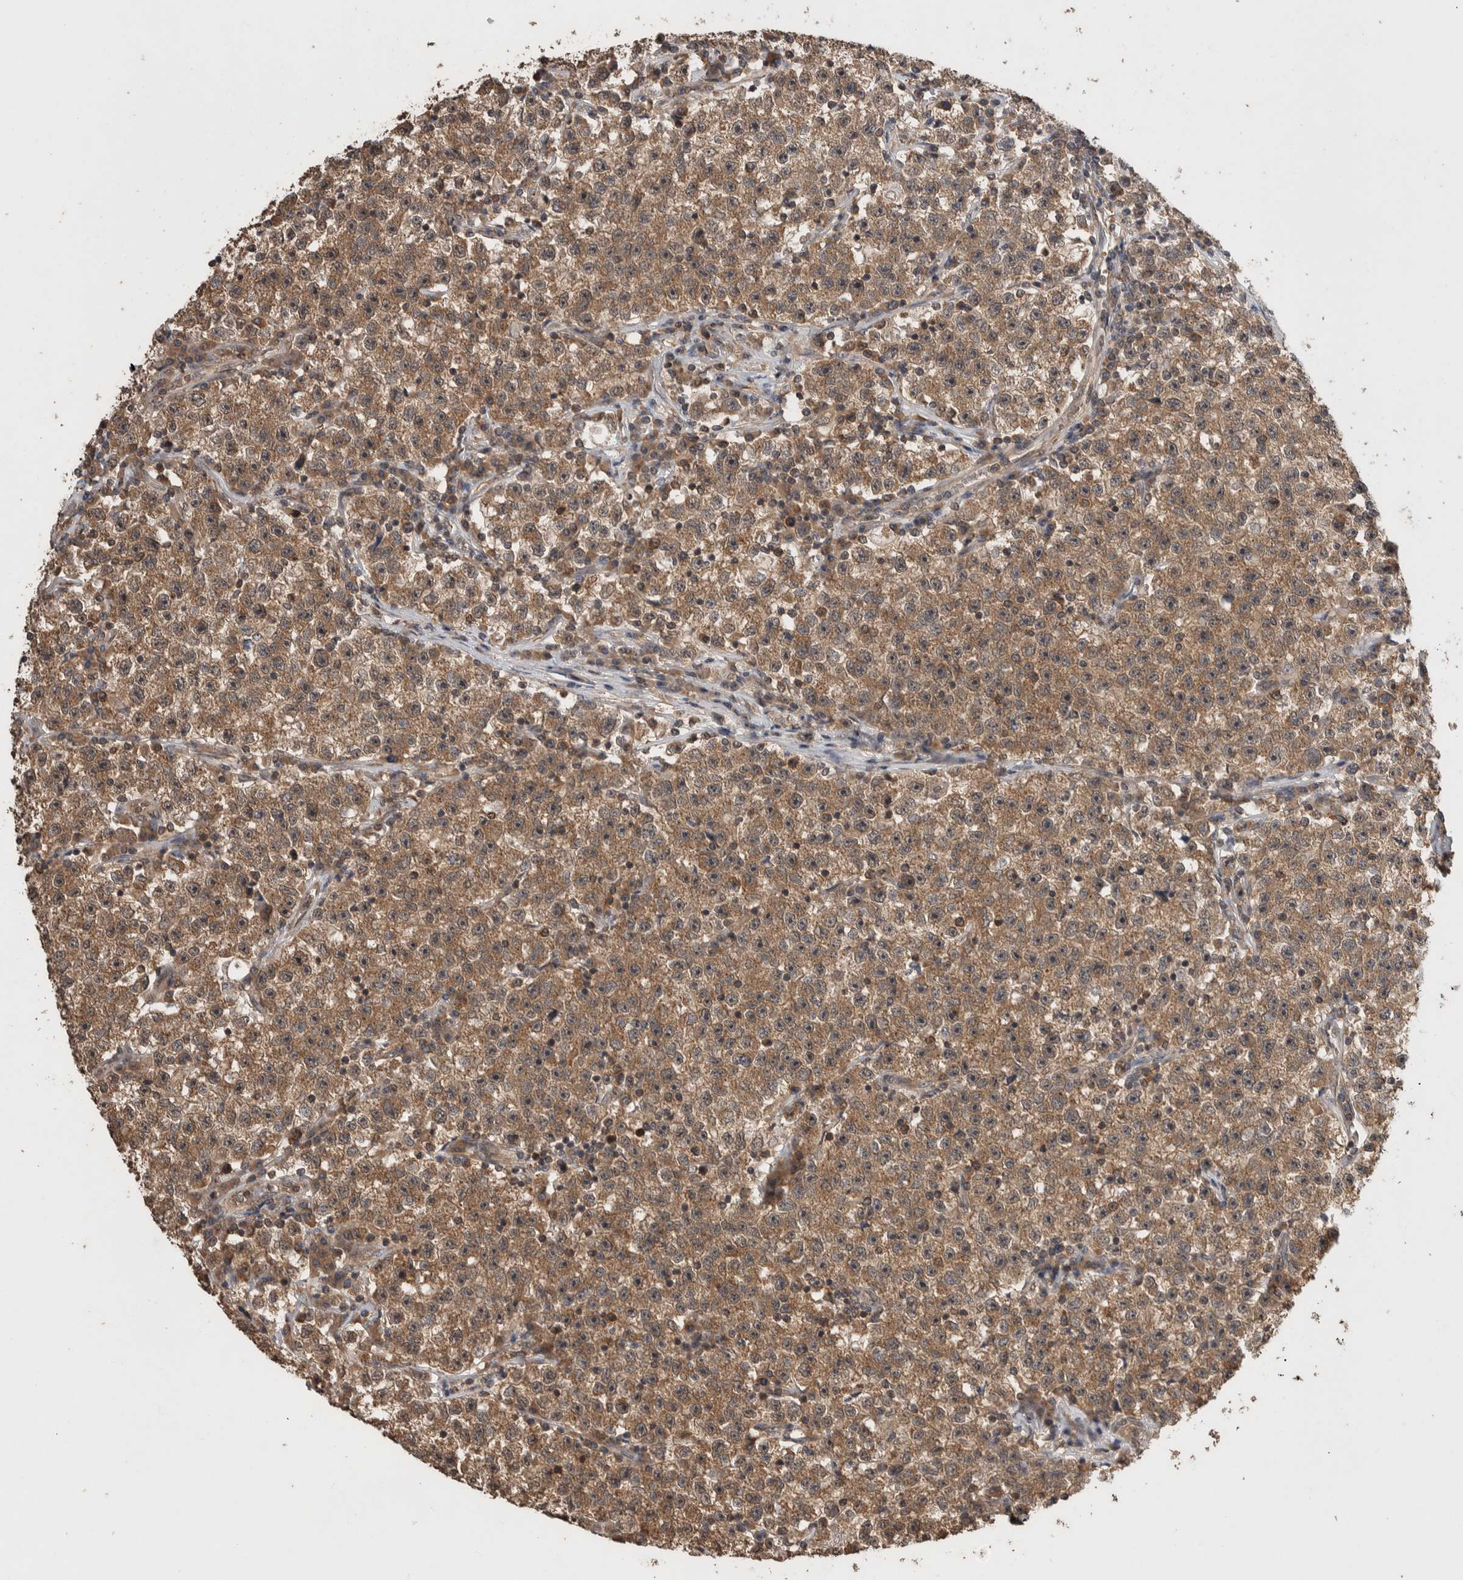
{"staining": {"intensity": "moderate", "quantity": ">75%", "location": "cytoplasmic/membranous"}, "tissue": "testis cancer", "cell_type": "Tumor cells", "image_type": "cancer", "snomed": [{"axis": "morphology", "description": "Seminoma, NOS"}, {"axis": "topography", "description": "Testis"}], "caption": "Seminoma (testis) tissue demonstrates moderate cytoplasmic/membranous positivity in approximately >75% of tumor cells", "gene": "DVL2", "patient": {"sex": "male", "age": 22}}